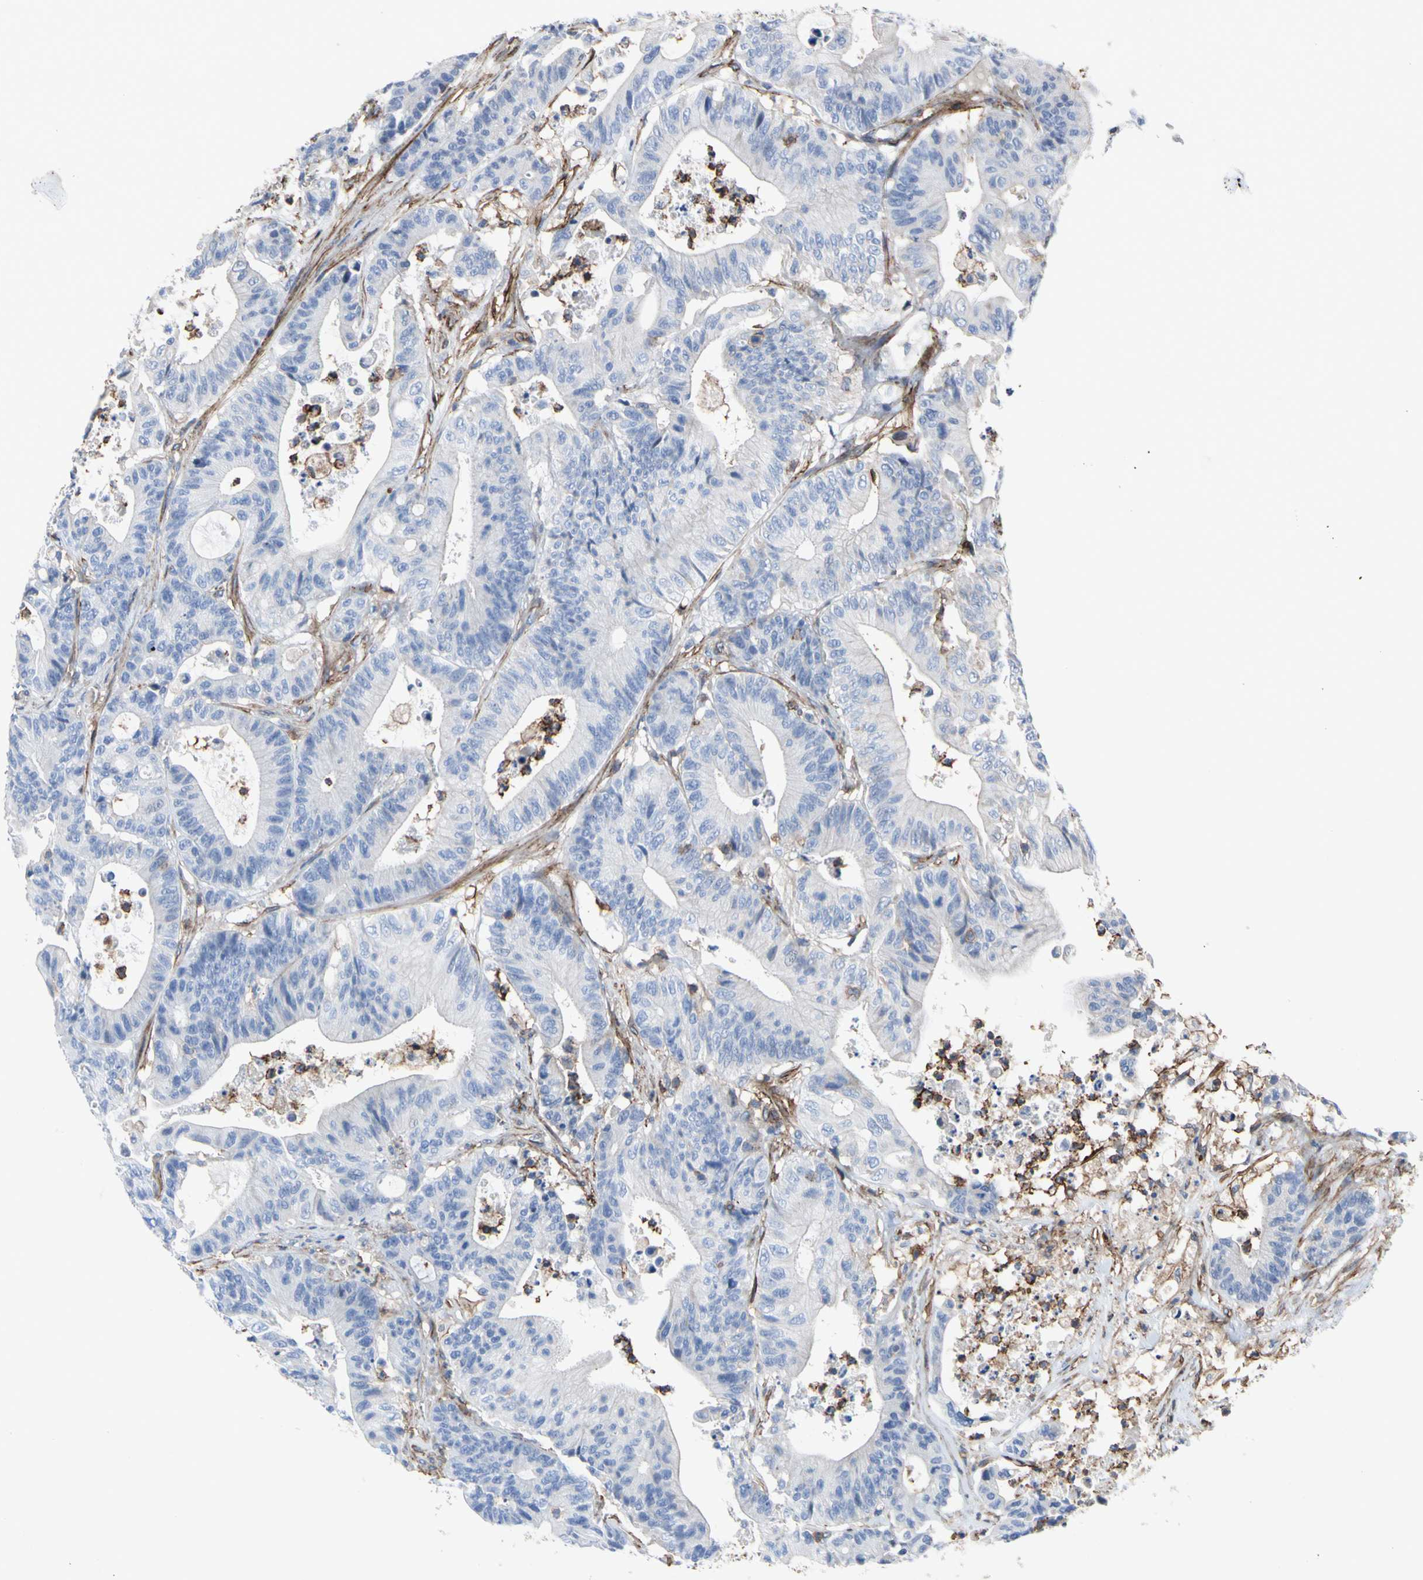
{"staining": {"intensity": "negative", "quantity": "none", "location": "none"}, "tissue": "colorectal cancer", "cell_type": "Tumor cells", "image_type": "cancer", "snomed": [{"axis": "morphology", "description": "Adenocarcinoma, NOS"}, {"axis": "topography", "description": "Colon"}], "caption": "IHC histopathology image of neoplastic tissue: colorectal cancer (adenocarcinoma) stained with DAB (3,3'-diaminobenzidine) shows no significant protein positivity in tumor cells.", "gene": "ANXA6", "patient": {"sex": "female", "age": 84}}